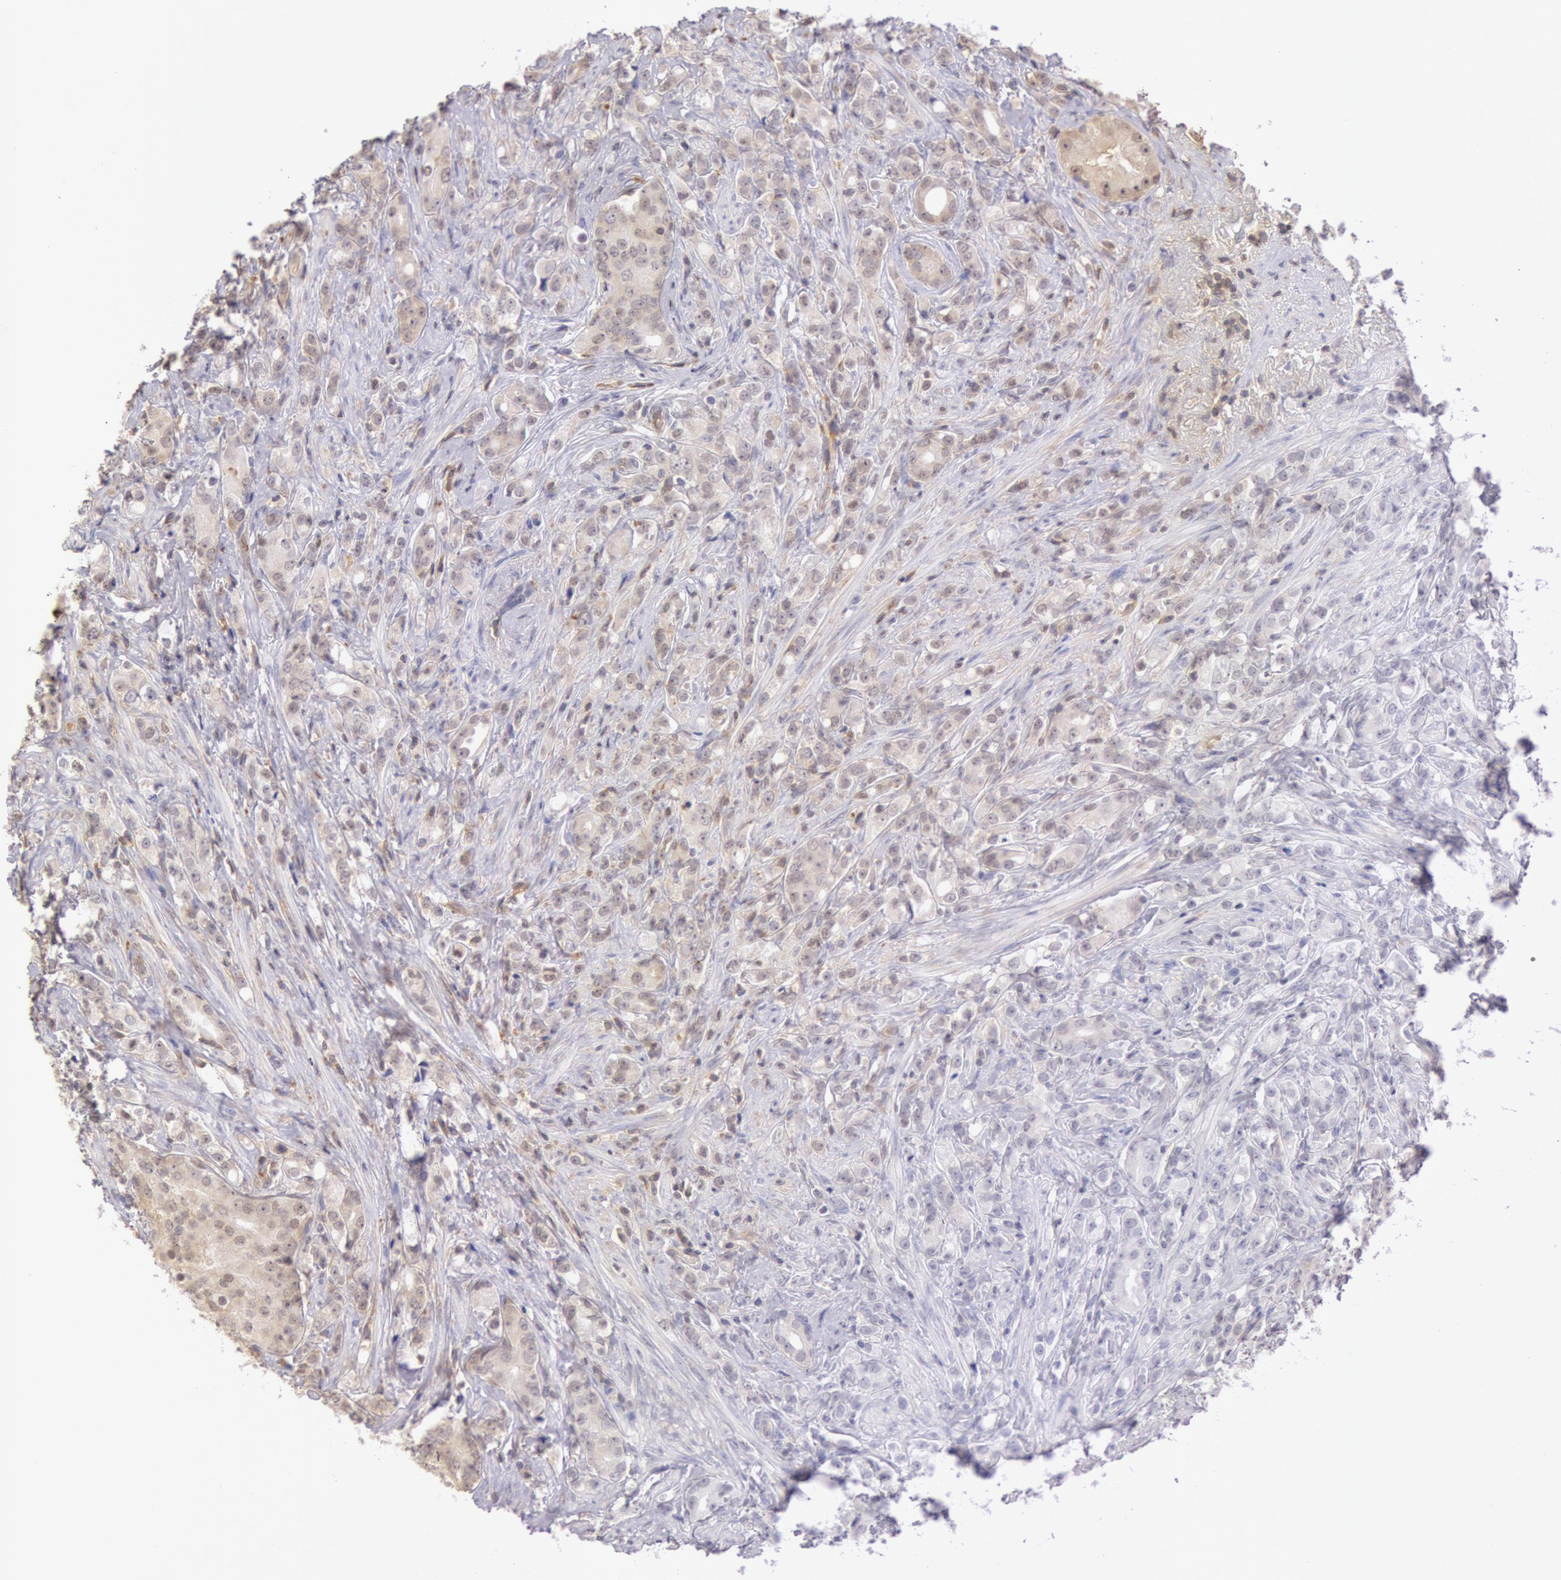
{"staining": {"intensity": "weak", "quantity": "<25%", "location": "cytoplasmic/membranous,nuclear"}, "tissue": "prostate cancer", "cell_type": "Tumor cells", "image_type": "cancer", "snomed": [{"axis": "morphology", "description": "Adenocarcinoma, Medium grade"}, {"axis": "topography", "description": "Prostate"}], "caption": "DAB immunohistochemical staining of adenocarcinoma (medium-grade) (prostate) displays no significant positivity in tumor cells.", "gene": "HIF1A", "patient": {"sex": "male", "age": 59}}